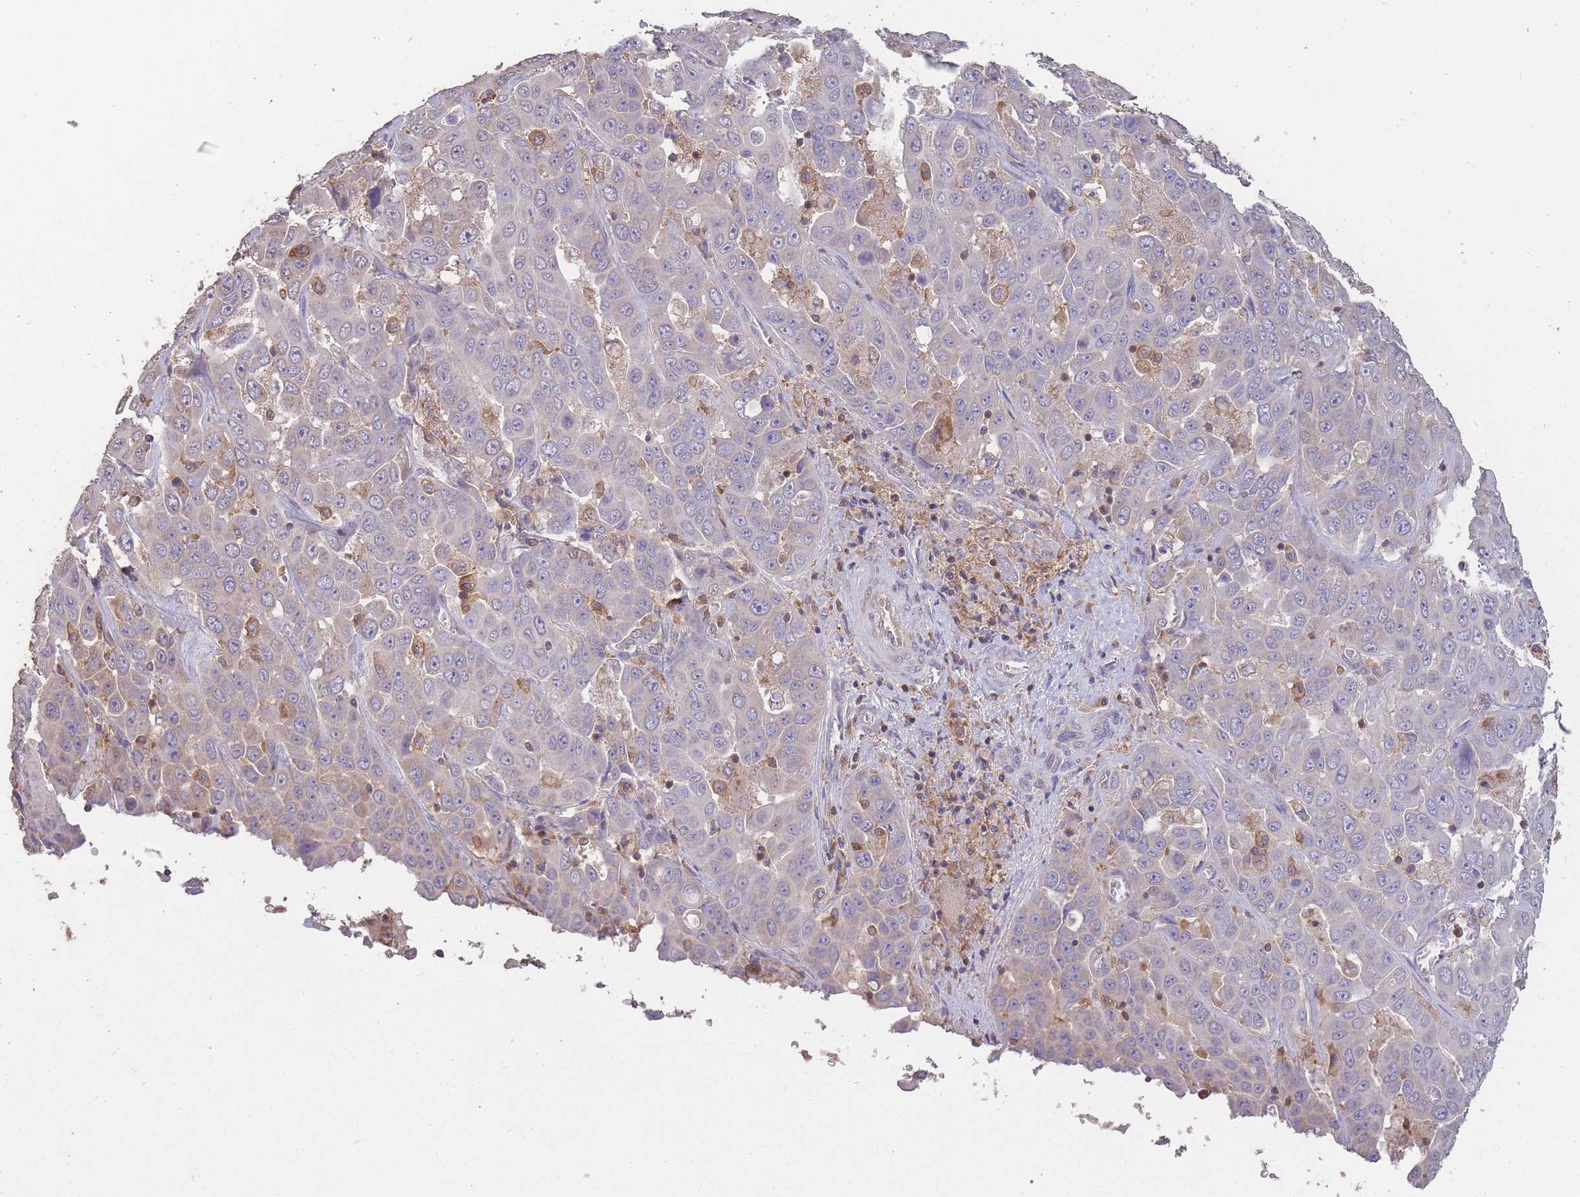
{"staining": {"intensity": "negative", "quantity": "none", "location": "none"}, "tissue": "liver cancer", "cell_type": "Tumor cells", "image_type": "cancer", "snomed": [{"axis": "morphology", "description": "Cholangiocarcinoma"}, {"axis": "topography", "description": "Liver"}], "caption": "Immunohistochemistry of cholangiocarcinoma (liver) displays no positivity in tumor cells. (Stains: DAB (3,3'-diaminobenzidine) immunohistochemistry with hematoxylin counter stain, Microscopy: brightfield microscopy at high magnification).", "gene": "GMIP", "patient": {"sex": "female", "age": 52}}